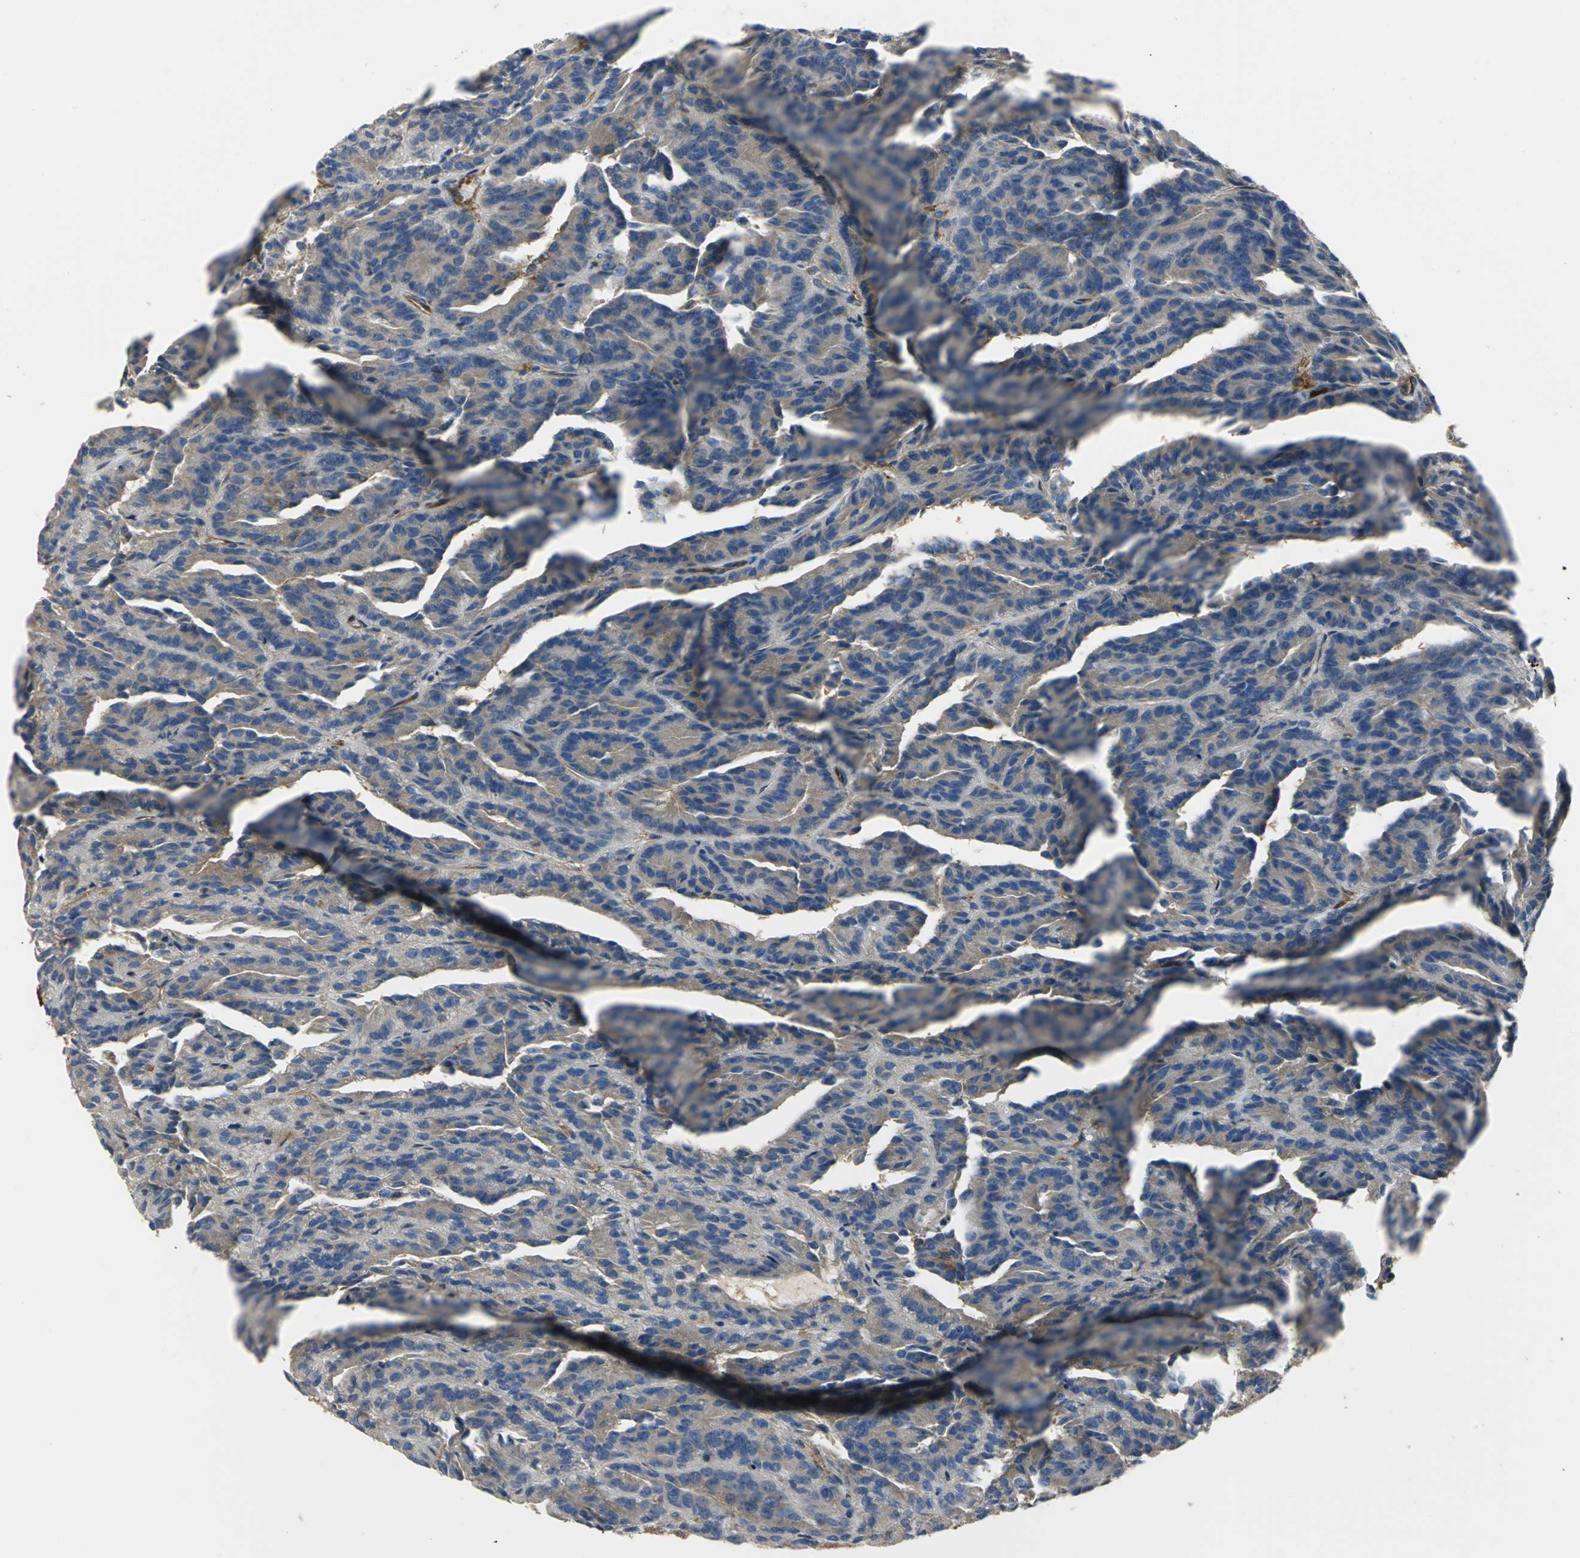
{"staining": {"intensity": "moderate", "quantity": ">75%", "location": "cytoplasmic/membranous"}, "tissue": "renal cancer", "cell_type": "Tumor cells", "image_type": "cancer", "snomed": [{"axis": "morphology", "description": "Adenocarcinoma, NOS"}, {"axis": "topography", "description": "Kidney"}], "caption": "IHC image of human renal cancer (adenocarcinoma) stained for a protein (brown), which displays medium levels of moderate cytoplasmic/membranous expression in approximately >75% of tumor cells.", "gene": "CHRNB1", "patient": {"sex": "male", "age": 46}}